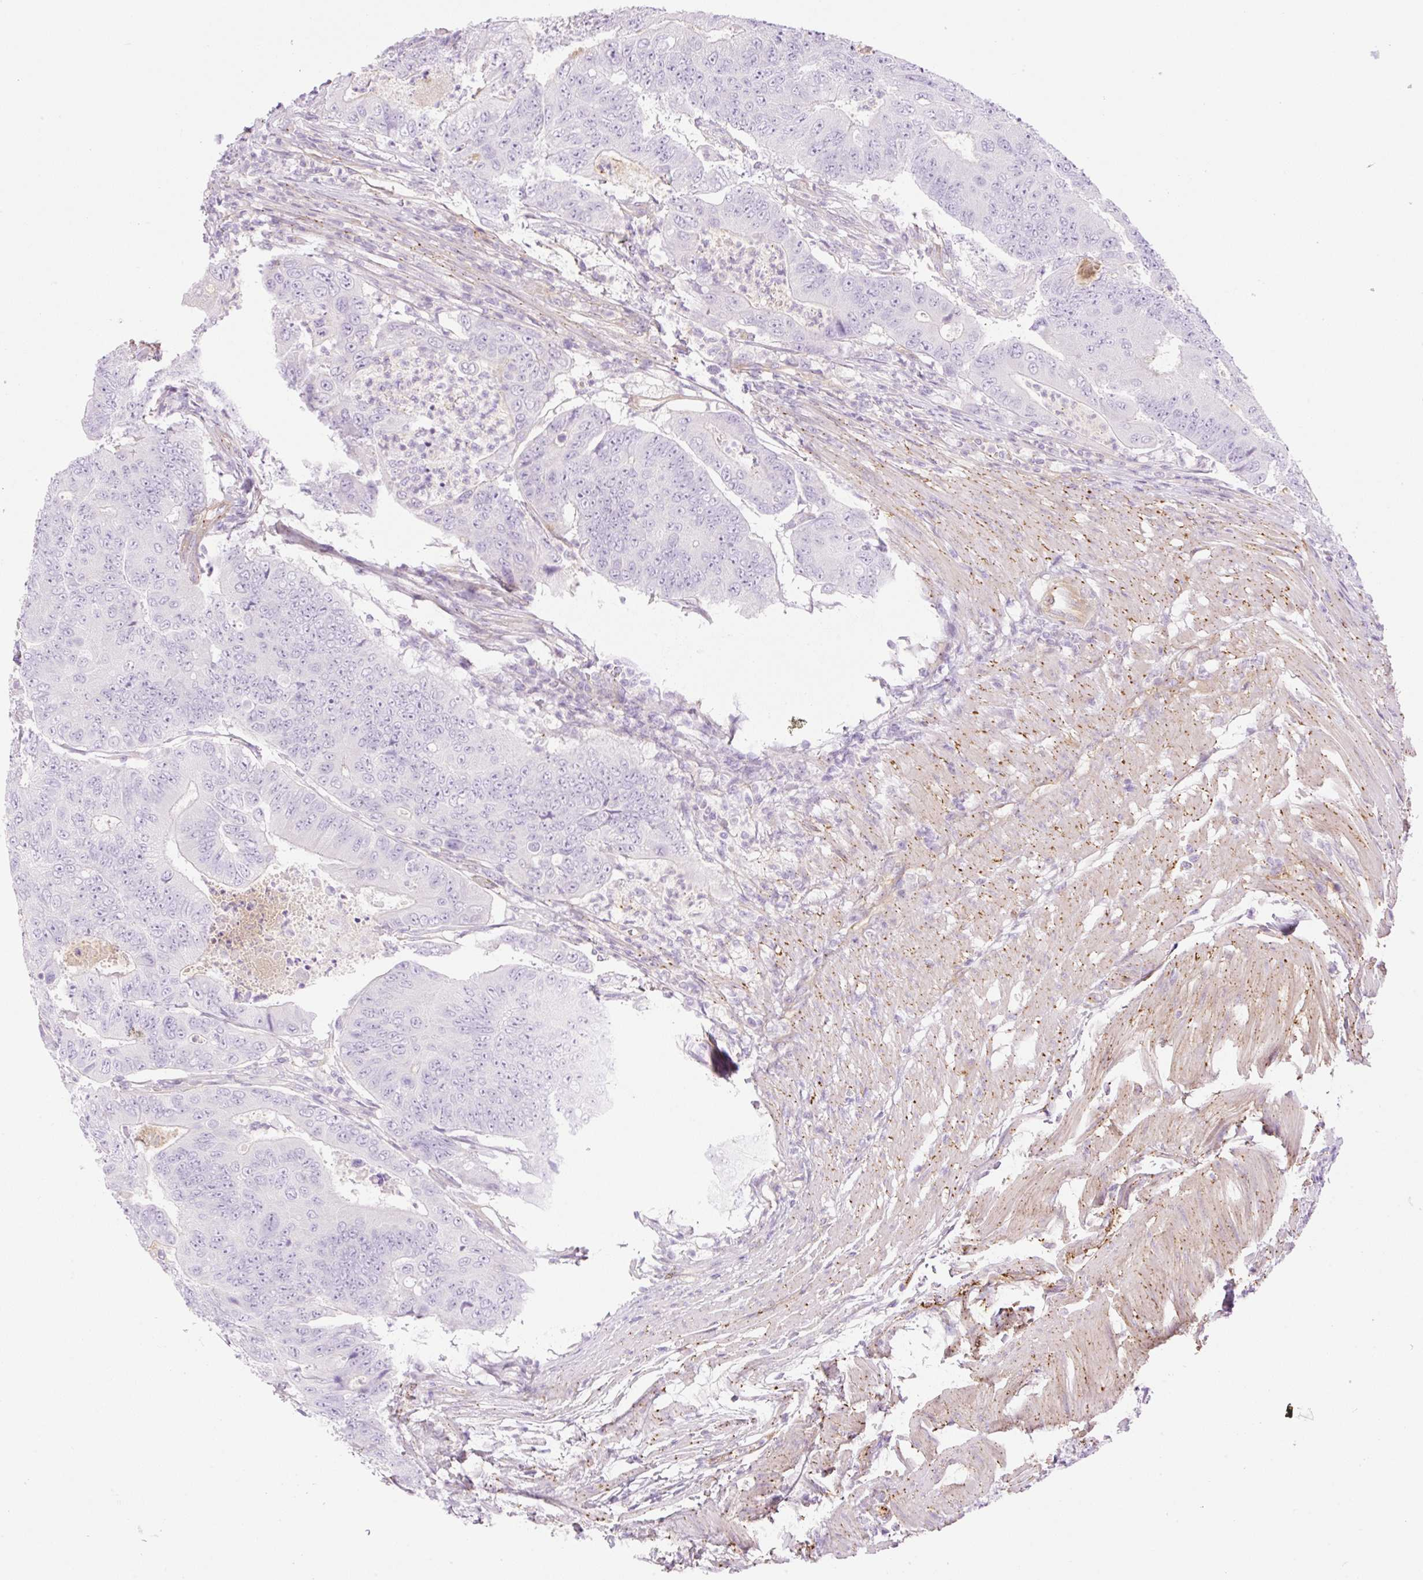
{"staining": {"intensity": "negative", "quantity": "none", "location": "none"}, "tissue": "colorectal cancer", "cell_type": "Tumor cells", "image_type": "cancer", "snomed": [{"axis": "morphology", "description": "Adenocarcinoma, NOS"}, {"axis": "topography", "description": "Colon"}], "caption": "This is an immunohistochemistry histopathology image of colorectal cancer. There is no positivity in tumor cells.", "gene": "EHD3", "patient": {"sex": "female", "age": 48}}